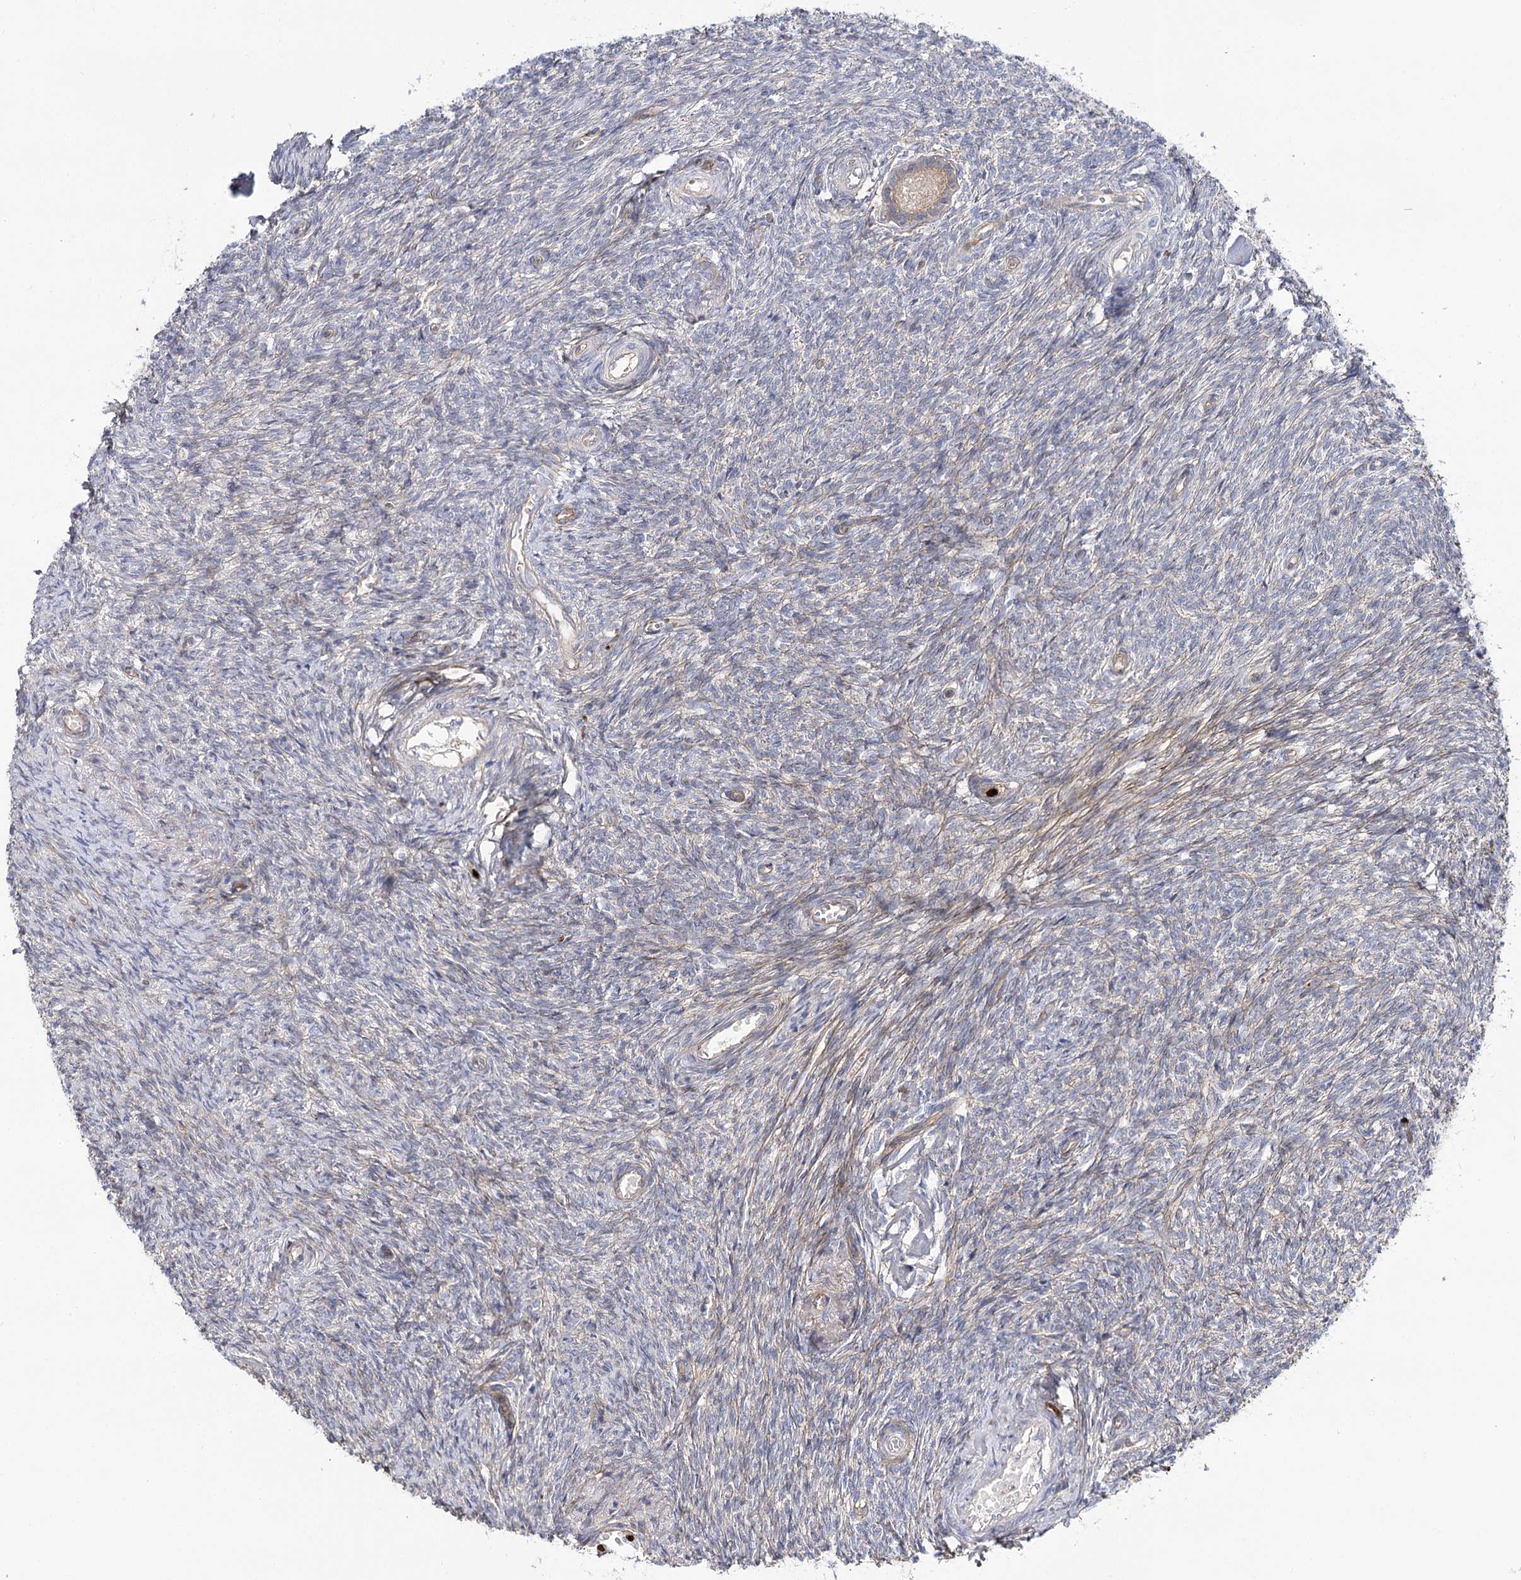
{"staining": {"intensity": "moderate", "quantity": ">75%", "location": "cytoplasmic/membranous"}, "tissue": "ovary", "cell_type": "Follicle cells", "image_type": "normal", "snomed": [{"axis": "morphology", "description": "Normal tissue, NOS"}, {"axis": "topography", "description": "Ovary"}], "caption": "A brown stain highlights moderate cytoplasmic/membranous positivity of a protein in follicle cells of normal ovary. Using DAB (3,3'-diaminobenzidine) (brown) and hematoxylin (blue) stains, captured at high magnification using brightfield microscopy.", "gene": "C11orf52", "patient": {"sex": "female", "age": 44}}